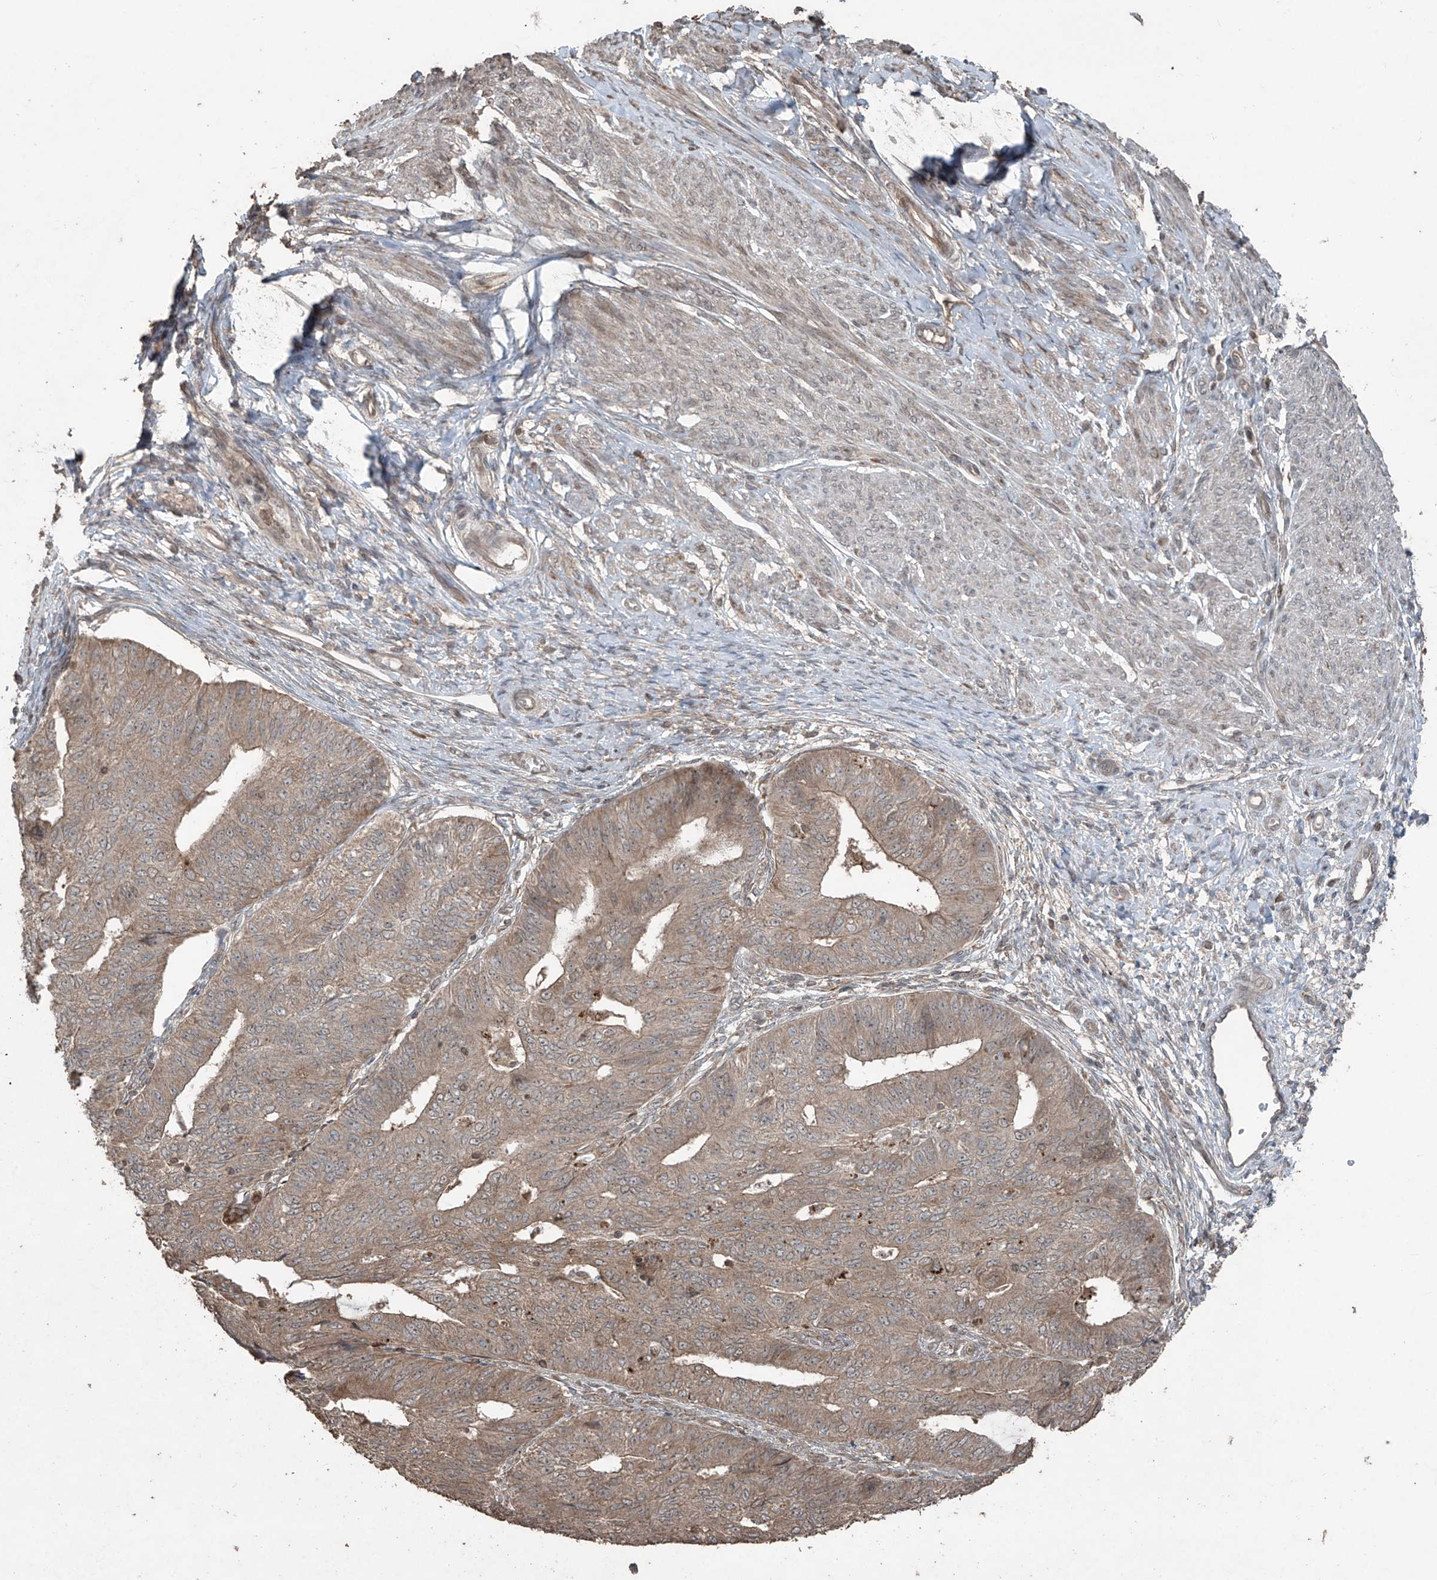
{"staining": {"intensity": "moderate", "quantity": ">75%", "location": "cytoplasmic/membranous"}, "tissue": "endometrial cancer", "cell_type": "Tumor cells", "image_type": "cancer", "snomed": [{"axis": "morphology", "description": "Adenocarcinoma, NOS"}, {"axis": "topography", "description": "Endometrium"}], "caption": "Human adenocarcinoma (endometrial) stained for a protein (brown) demonstrates moderate cytoplasmic/membranous positive staining in approximately >75% of tumor cells.", "gene": "PGPEP1", "patient": {"sex": "female", "age": 32}}